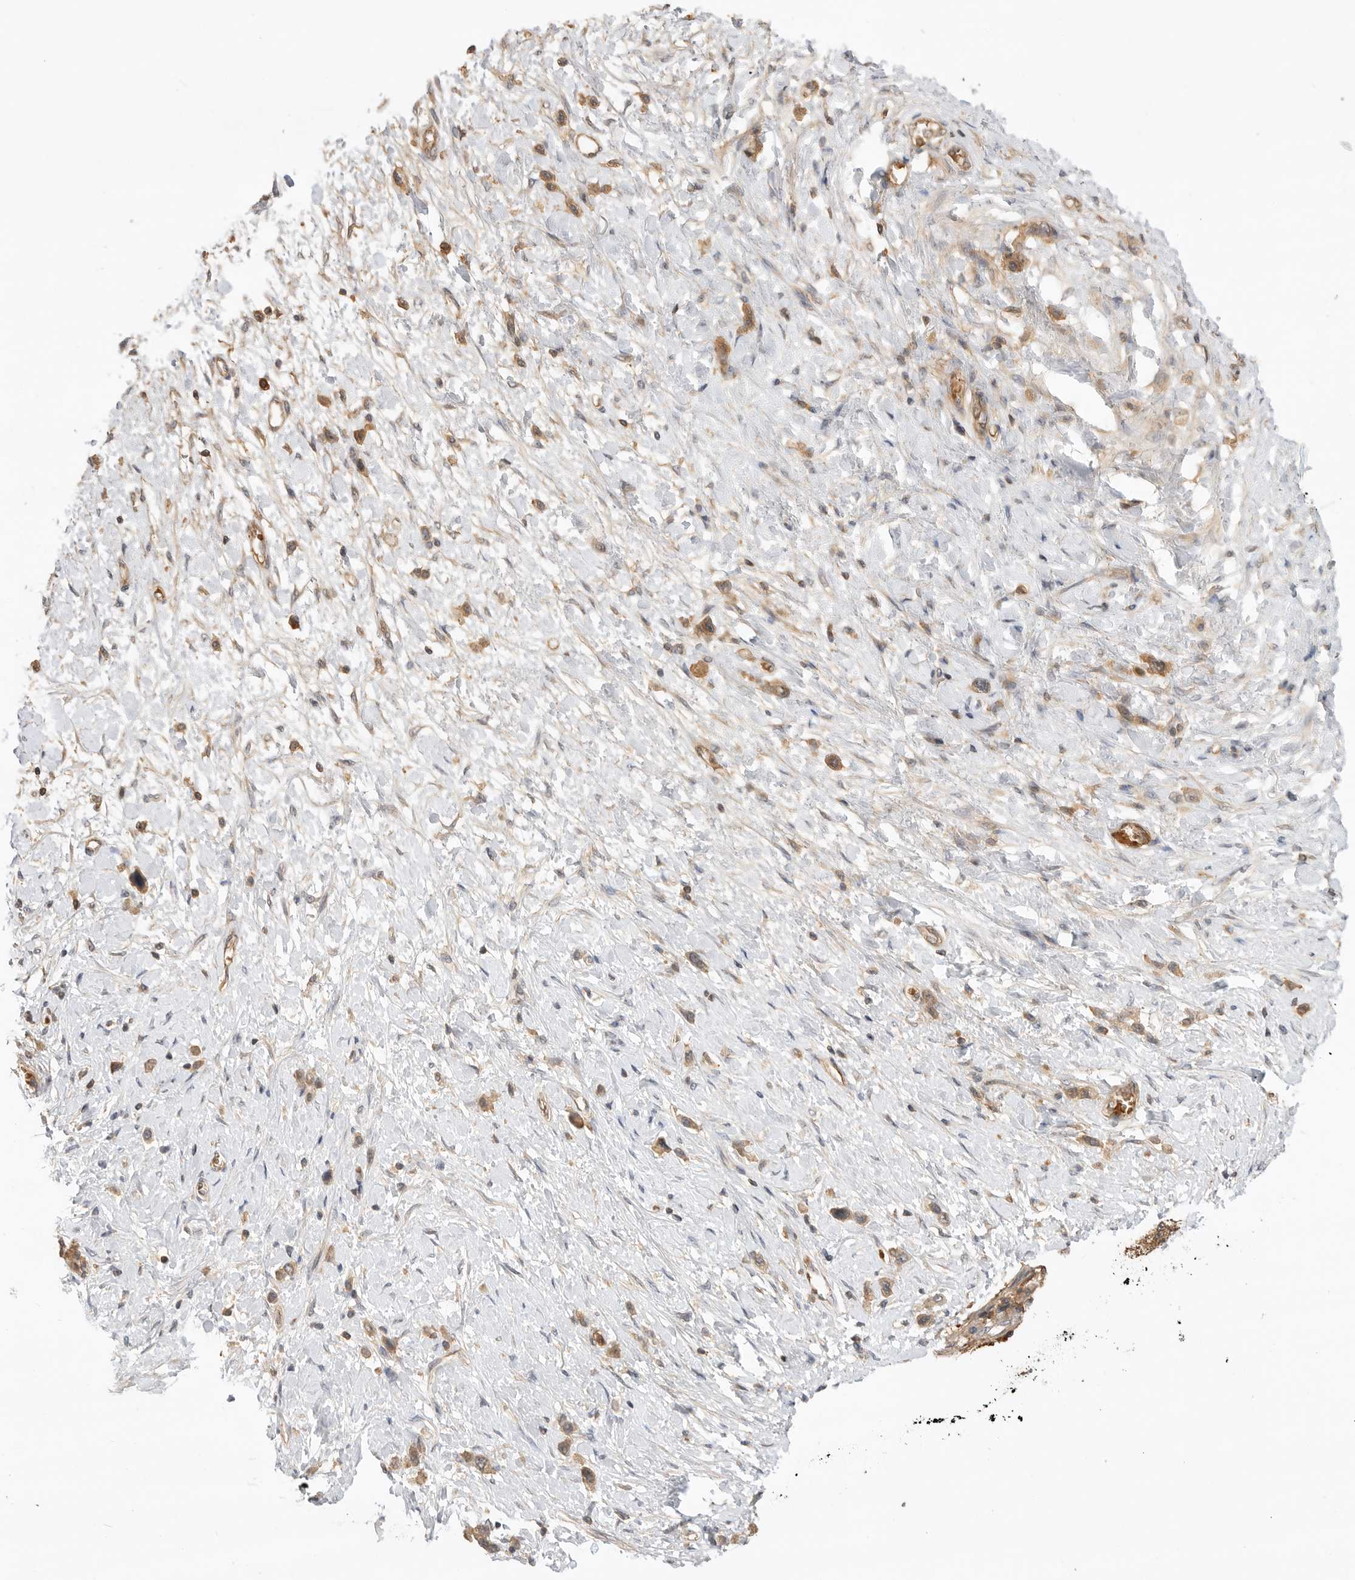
{"staining": {"intensity": "moderate", "quantity": ">75%", "location": "cytoplasmic/membranous"}, "tissue": "stomach cancer", "cell_type": "Tumor cells", "image_type": "cancer", "snomed": [{"axis": "morphology", "description": "Adenocarcinoma, NOS"}, {"axis": "topography", "description": "Stomach"}], "caption": "Immunohistochemistry of adenocarcinoma (stomach) shows medium levels of moderate cytoplasmic/membranous expression in approximately >75% of tumor cells.", "gene": "CLDN12", "patient": {"sex": "female", "age": 65}}